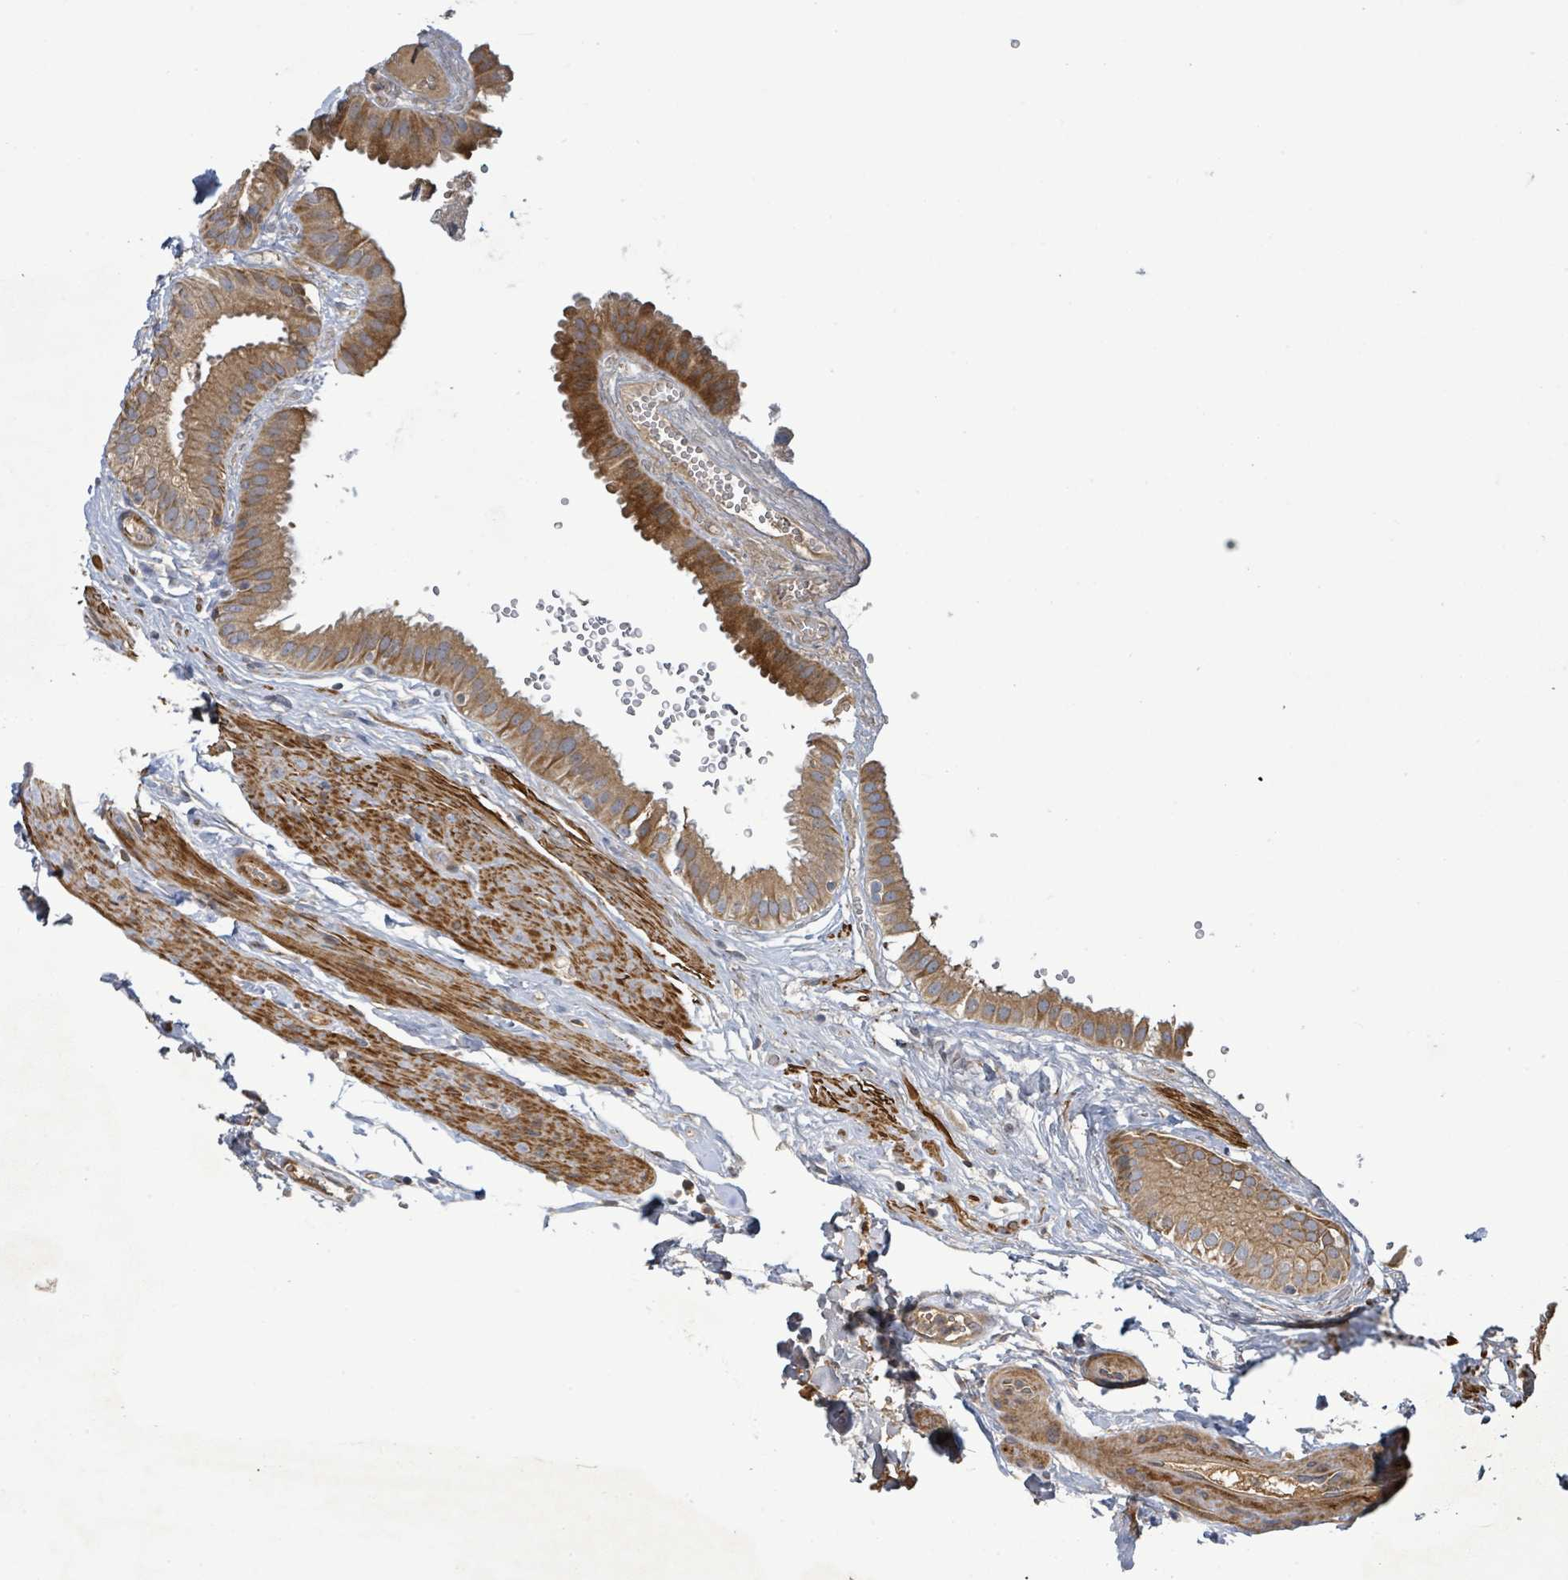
{"staining": {"intensity": "strong", "quantity": ">75%", "location": "cytoplasmic/membranous"}, "tissue": "gallbladder", "cell_type": "Glandular cells", "image_type": "normal", "snomed": [{"axis": "morphology", "description": "Normal tissue, NOS"}, {"axis": "topography", "description": "Gallbladder"}], "caption": "Approximately >75% of glandular cells in normal human gallbladder show strong cytoplasmic/membranous protein staining as visualized by brown immunohistochemical staining.", "gene": "STARD4", "patient": {"sex": "female", "age": 61}}